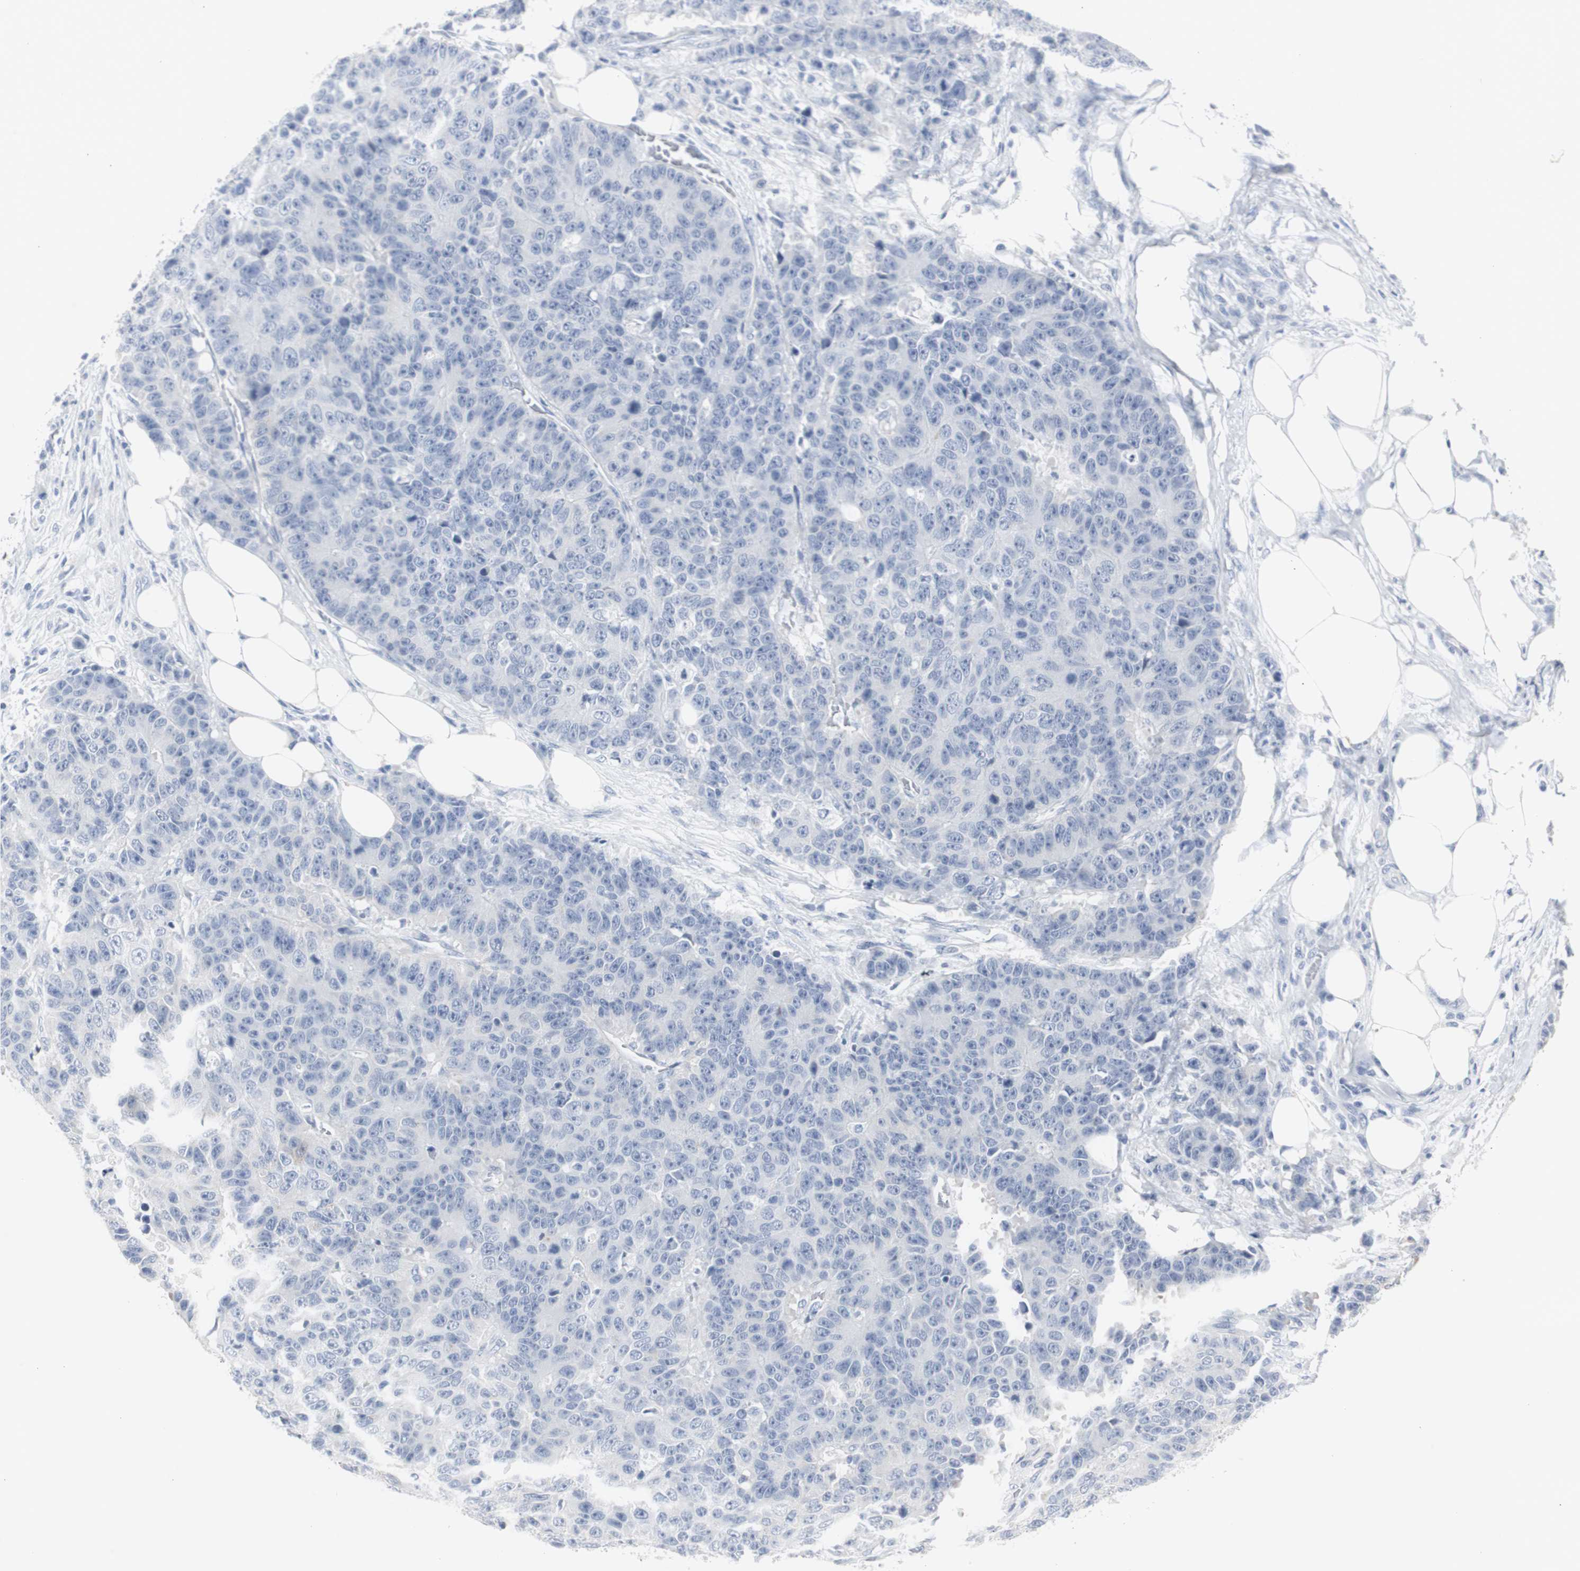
{"staining": {"intensity": "negative", "quantity": "none", "location": "none"}, "tissue": "colorectal cancer", "cell_type": "Tumor cells", "image_type": "cancer", "snomed": [{"axis": "morphology", "description": "Adenocarcinoma, NOS"}, {"axis": "topography", "description": "Colon"}], "caption": "Micrograph shows no protein positivity in tumor cells of colorectal cancer (adenocarcinoma) tissue.", "gene": "S100A7", "patient": {"sex": "female", "age": 86}}